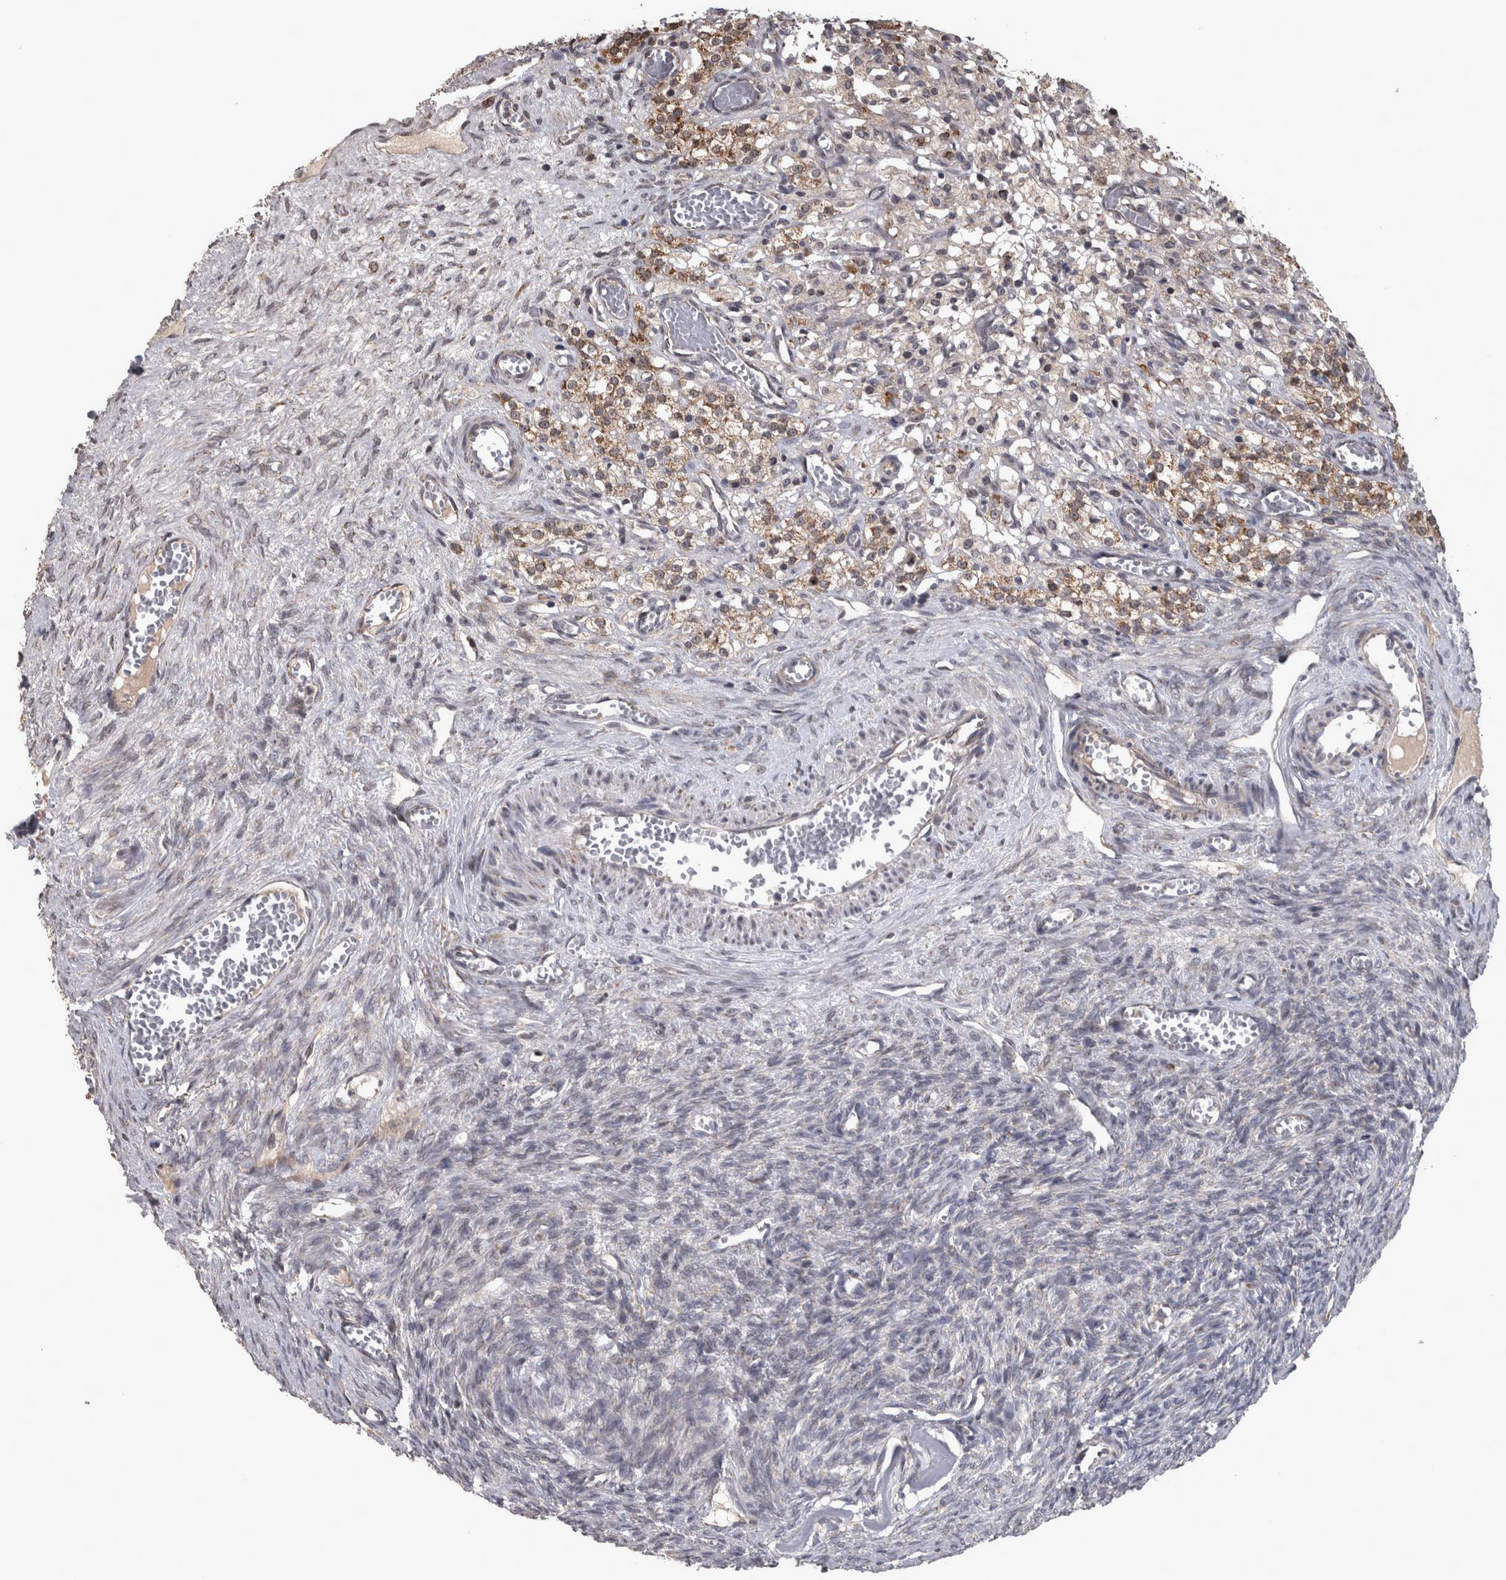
{"staining": {"intensity": "negative", "quantity": "none", "location": "none"}, "tissue": "ovary", "cell_type": "Ovarian stroma cells", "image_type": "normal", "snomed": [{"axis": "morphology", "description": "Normal tissue, NOS"}, {"axis": "topography", "description": "Ovary"}], "caption": "DAB immunohistochemical staining of benign ovary reveals no significant expression in ovarian stroma cells.", "gene": "DBT", "patient": {"sex": "female", "age": 27}}